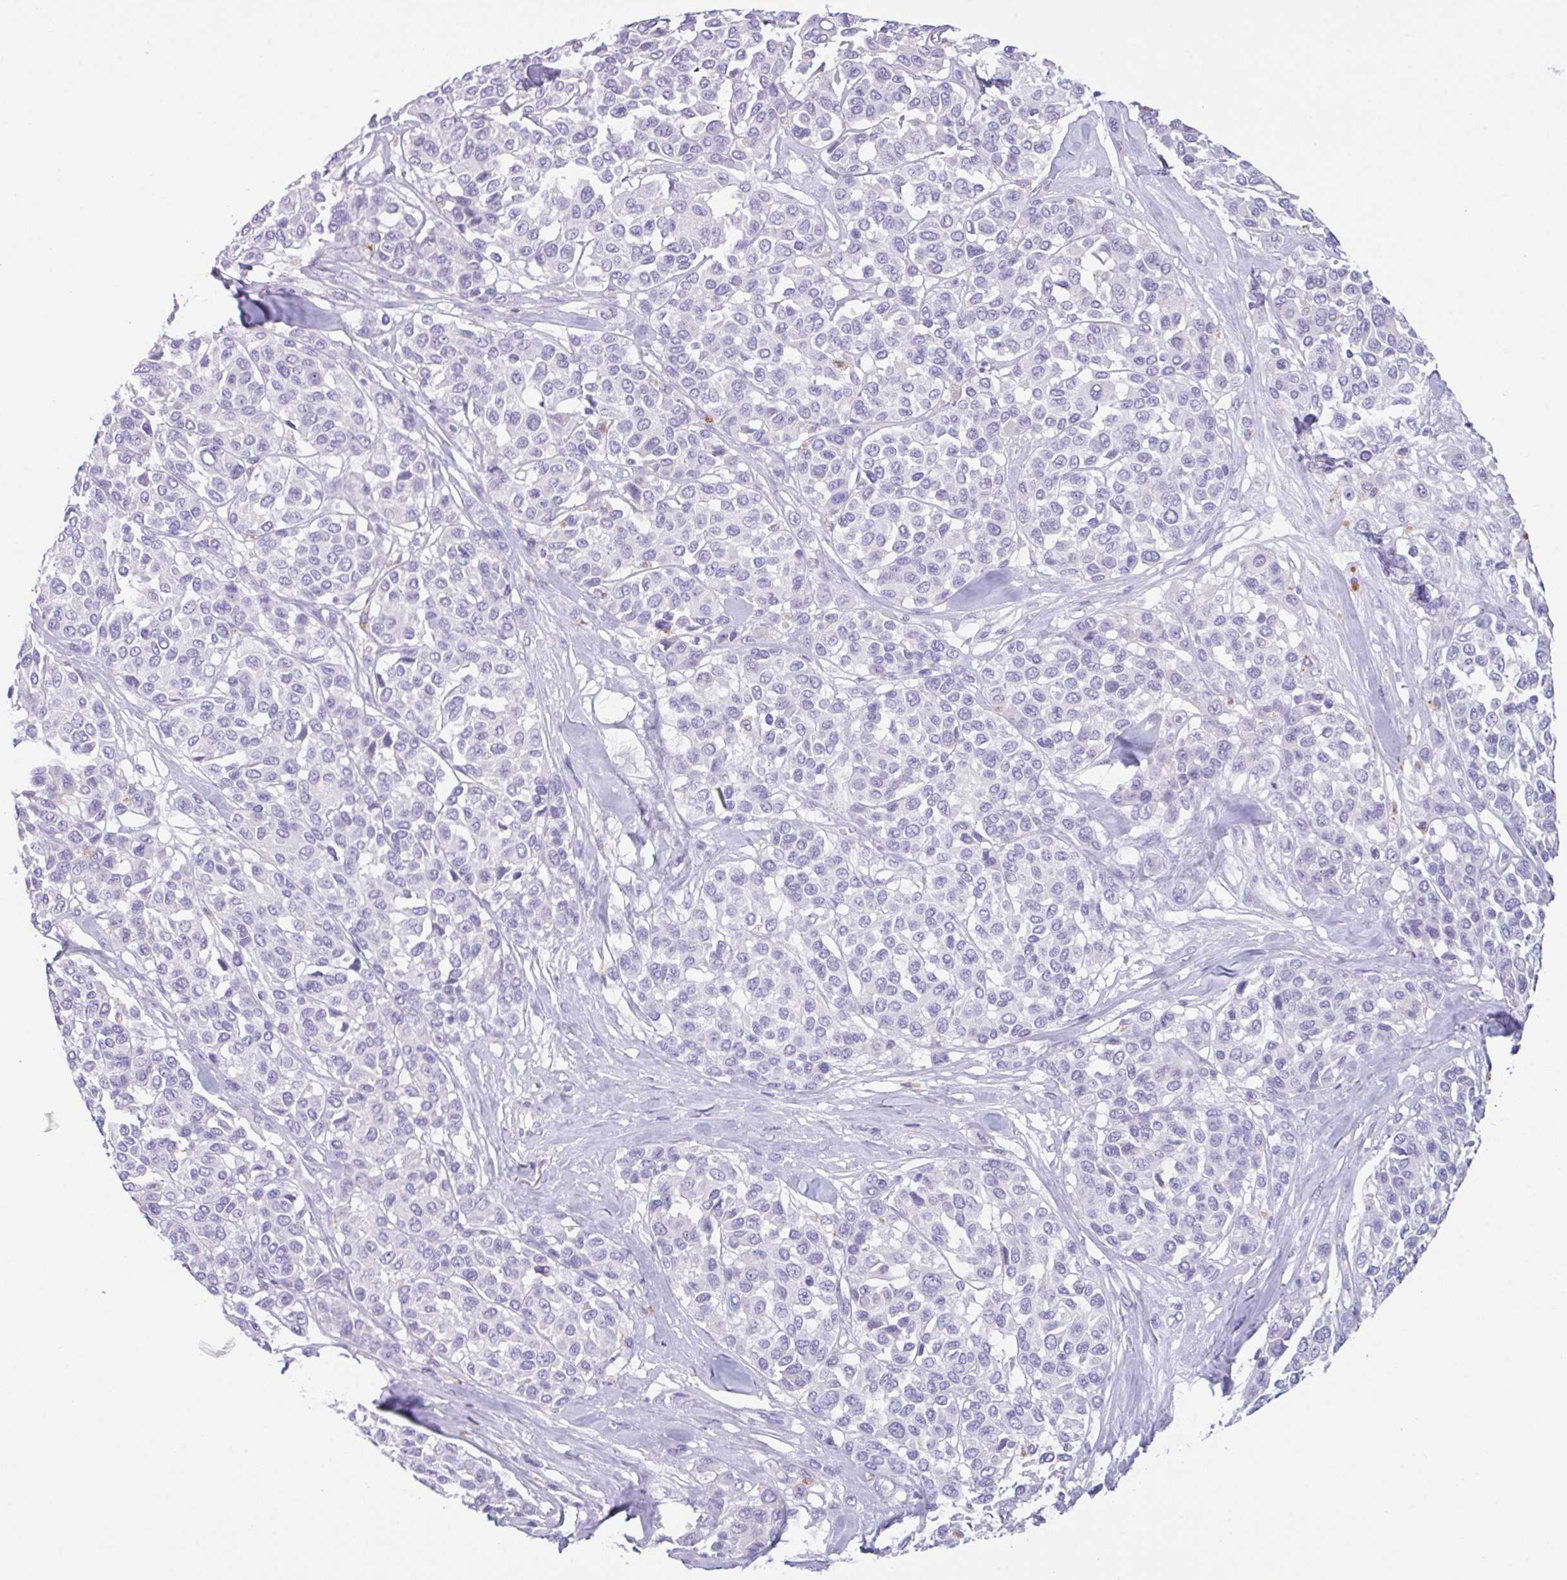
{"staining": {"intensity": "negative", "quantity": "none", "location": "none"}, "tissue": "melanoma", "cell_type": "Tumor cells", "image_type": "cancer", "snomed": [{"axis": "morphology", "description": "Malignant melanoma, NOS"}, {"axis": "topography", "description": "Skin"}], "caption": "Immunohistochemical staining of human malignant melanoma displays no significant expression in tumor cells. (Stains: DAB (3,3'-diaminobenzidine) immunohistochemistry (IHC) with hematoxylin counter stain, Microscopy: brightfield microscopy at high magnification).", "gene": "TRAF4", "patient": {"sex": "female", "age": 66}}